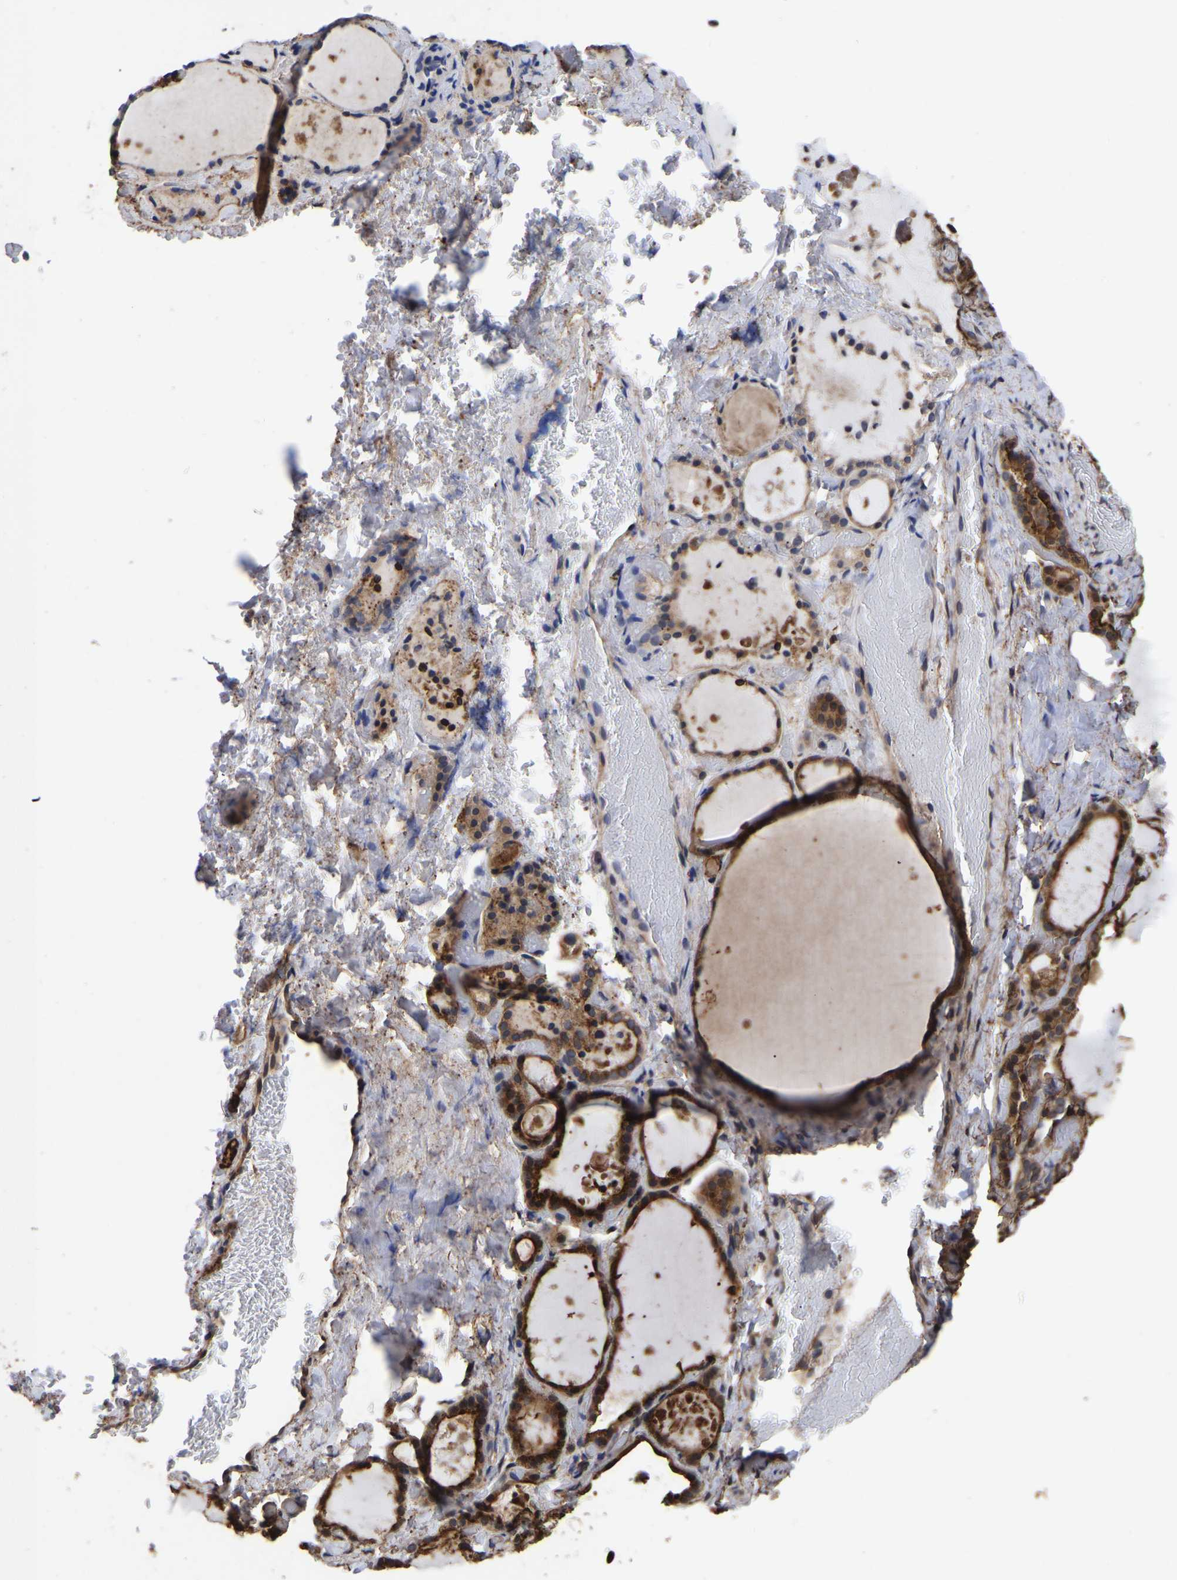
{"staining": {"intensity": "moderate", "quantity": ">75%", "location": "cytoplasmic/membranous"}, "tissue": "thyroid gland", "cell_type": "Glandular cells", "image_type": "normal", "snomed": [{"axis": "morphology", "description": "Normal tissue, NOS"}, {"axis": "topography", "description": "Thyroid gland"}], "caption": "A brown stain highlights moderate cytoplasmic/membranous expression of a protein in glandular cells of normal thyroid gland.", "gene": "LIF", "patient": {"sex": "female", "age": 44}}